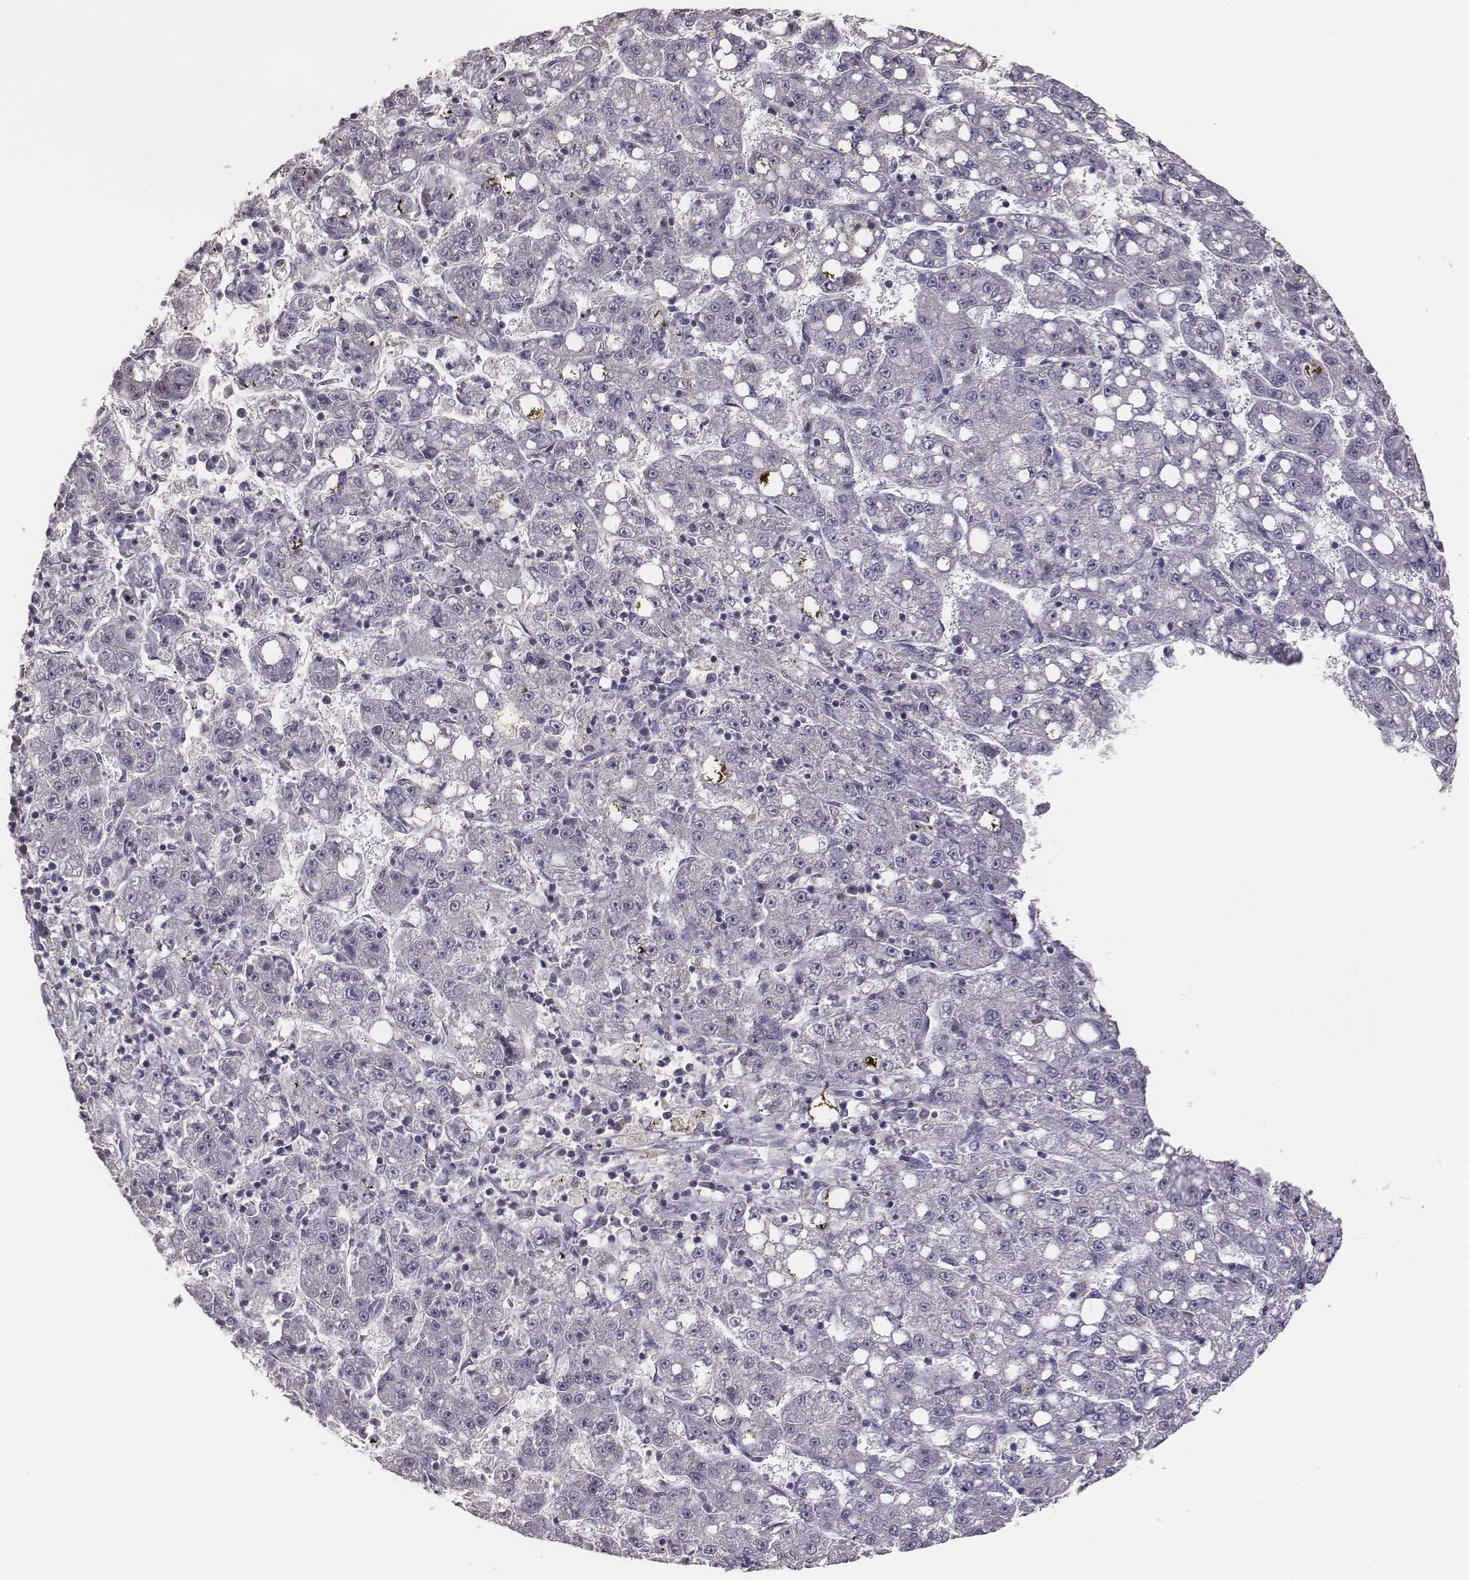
{"staining": {"intensity": "negative", "quantity": "none", "location": "none"}, "tissue": "liver cancer", "cell_type": "Tumor cells", "image_type": "cancer", "snomed": [{"axis": "morphology", "description": "Carcinoma, Hepatocellular, NOS"}, {"axis": "topography", "description": "Liver"}], "caption": "A micrograph of liver hepatocellular carcinoma stained for a protein shows no brown staining in tumor cells.", "gene": "EN1", "patient": {"sex": "female", "age": 65}}